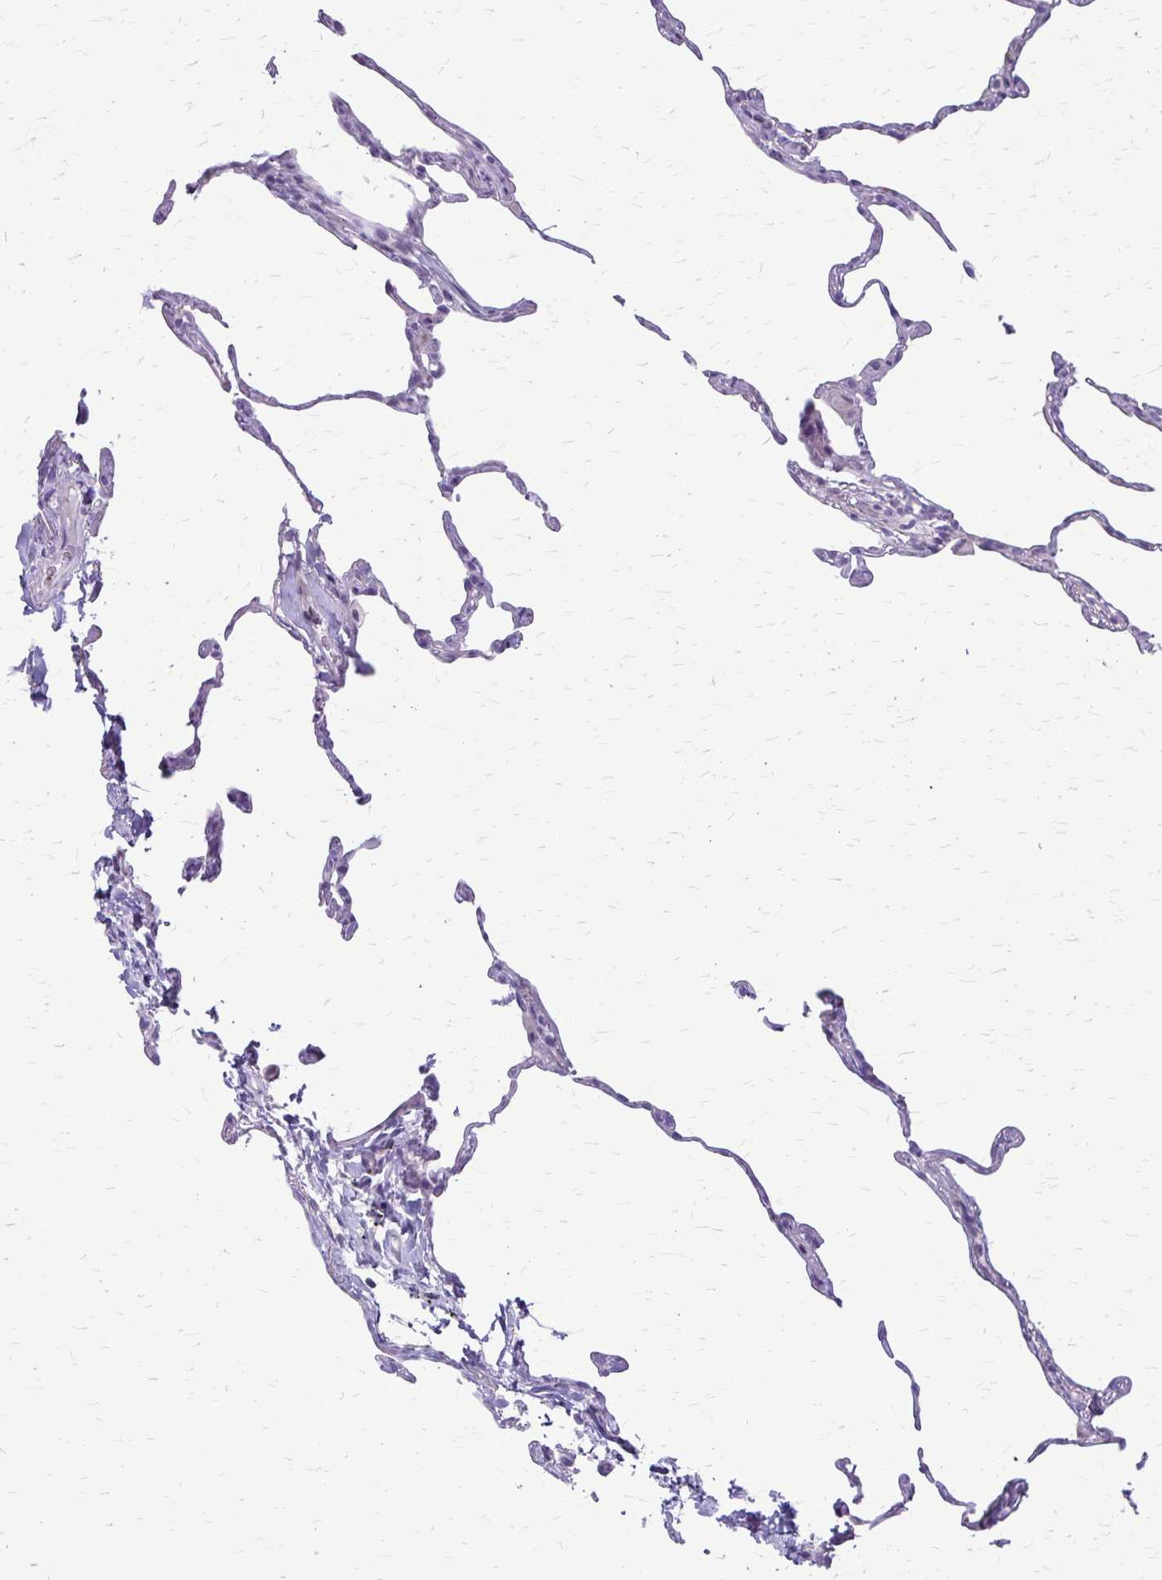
{"staining": {"intensity": "negative", "quantity": "none", "location": "none"}, "tissue": "lung", "cell_type": "Alveolar cells", "image_type": "normal", "snomed": [{"axis": "morphology", "description": "Normal tissue, NOS"}, {"axis": "topography", "description": "Lung"}], "caption": "This is an immunohistochemistry histopathology image of normal lung. There is no staining in alveolar cells.", "gene": "GP9", "patient": {"sex": "female", "age": 57}}